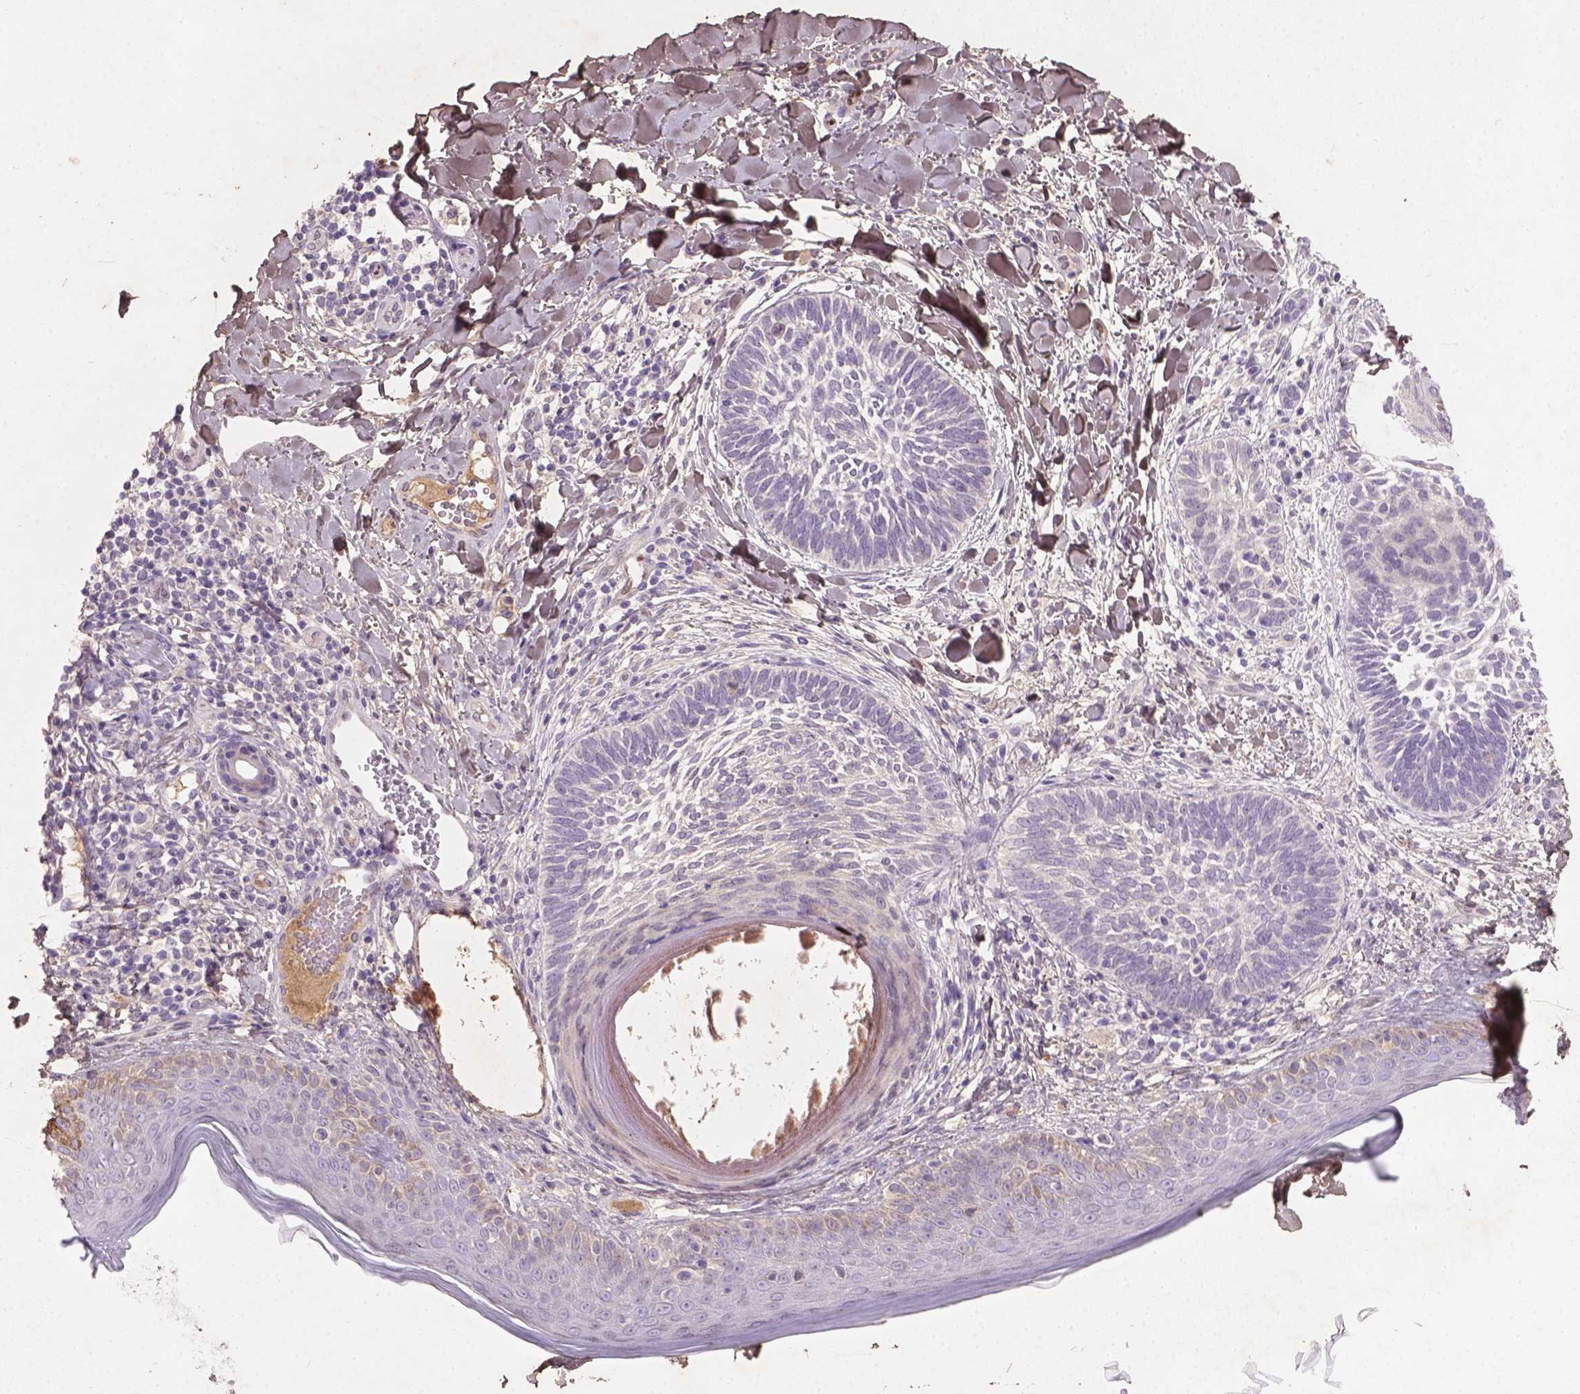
{"staining": {"intensity": "negative", "quantity": "none", "location": "none"}, "tissue": "skin cancer", "cell_type": "Tumor cells", "image_type": "cancer", "snomed": [{"axis": "morphology", "description": "Normal tissue, NOS"}, {"axis": "morphology", "description": "Basal cell carcinoma"}, {"axis": "topography", "description": "Skin"}], "caption": "This histopathology image is of basal cell carcinoma (skin) stained with immunohistochemistry to label a protein in brown with the nuclei are counter-stained blue. There is no staining in tumor cells. (Brightfield microscopy of DAB (3,3'-diaminobenzidine) immunohistochemistry at high magnification).", "gene": "SOX17", "patient": {"sex": "male", "age": 46}}